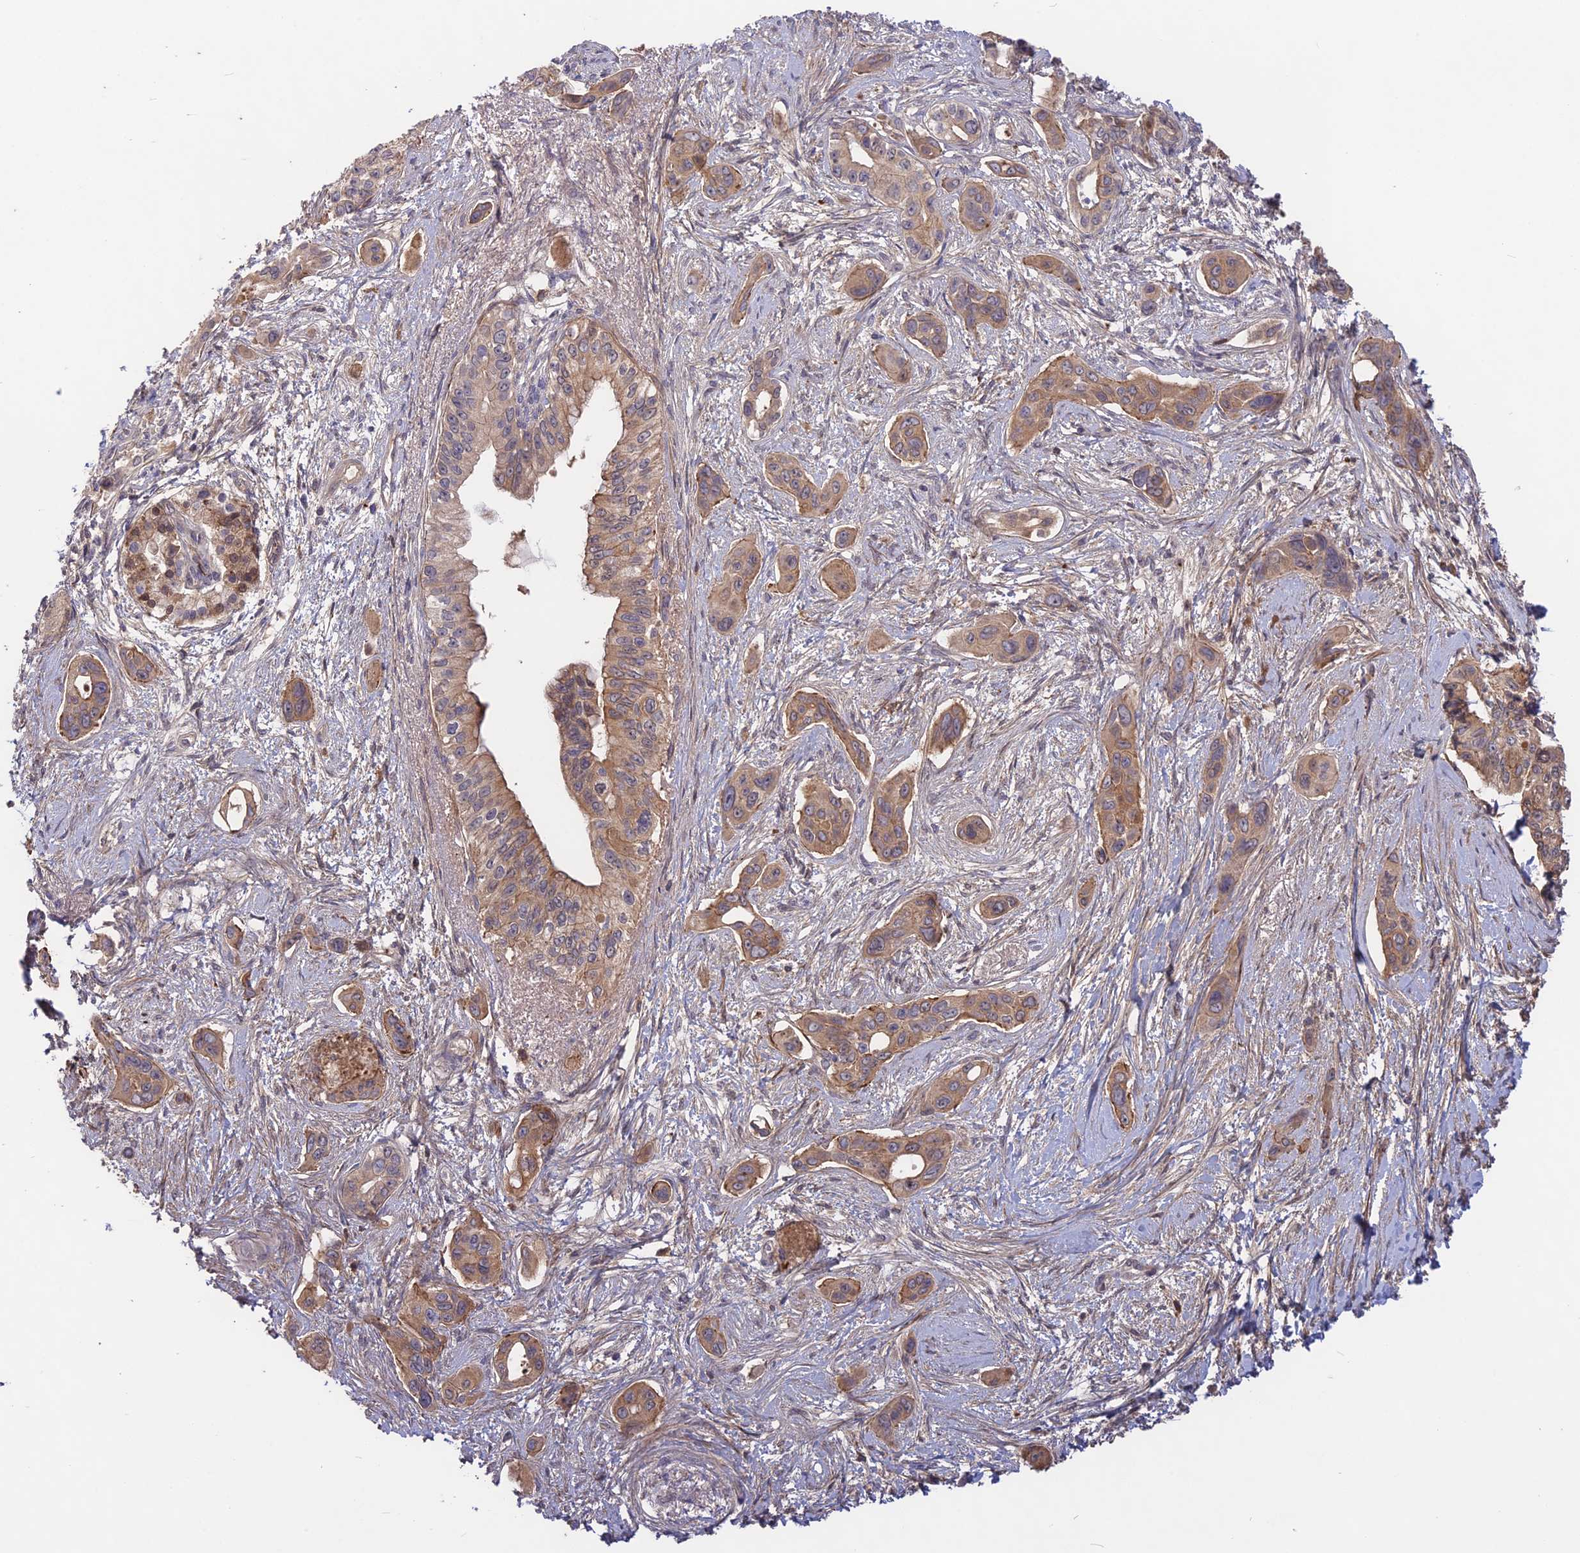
{"staining": {"intensity": "moderate", "quantity": ">75%", "location": "cytoplasmic/membranous"}, "tissue": "pancreatic cancer", "cell_type": "Tumor cells", "image_type": "cancer", "snomed": [{"axis": "morphology", "description": "Adenocarcinoma, NOS"}, {"axis": "topography", "description": "Pancreas"}], "caption": "This is an image of IHC staining of pancreatic adenocarcinoma, which shows moderate positivity in the cytoplasmic/membranous of tumor cells.", "gene": "ADO", "patient": {"sex": "male", "age": 72}}